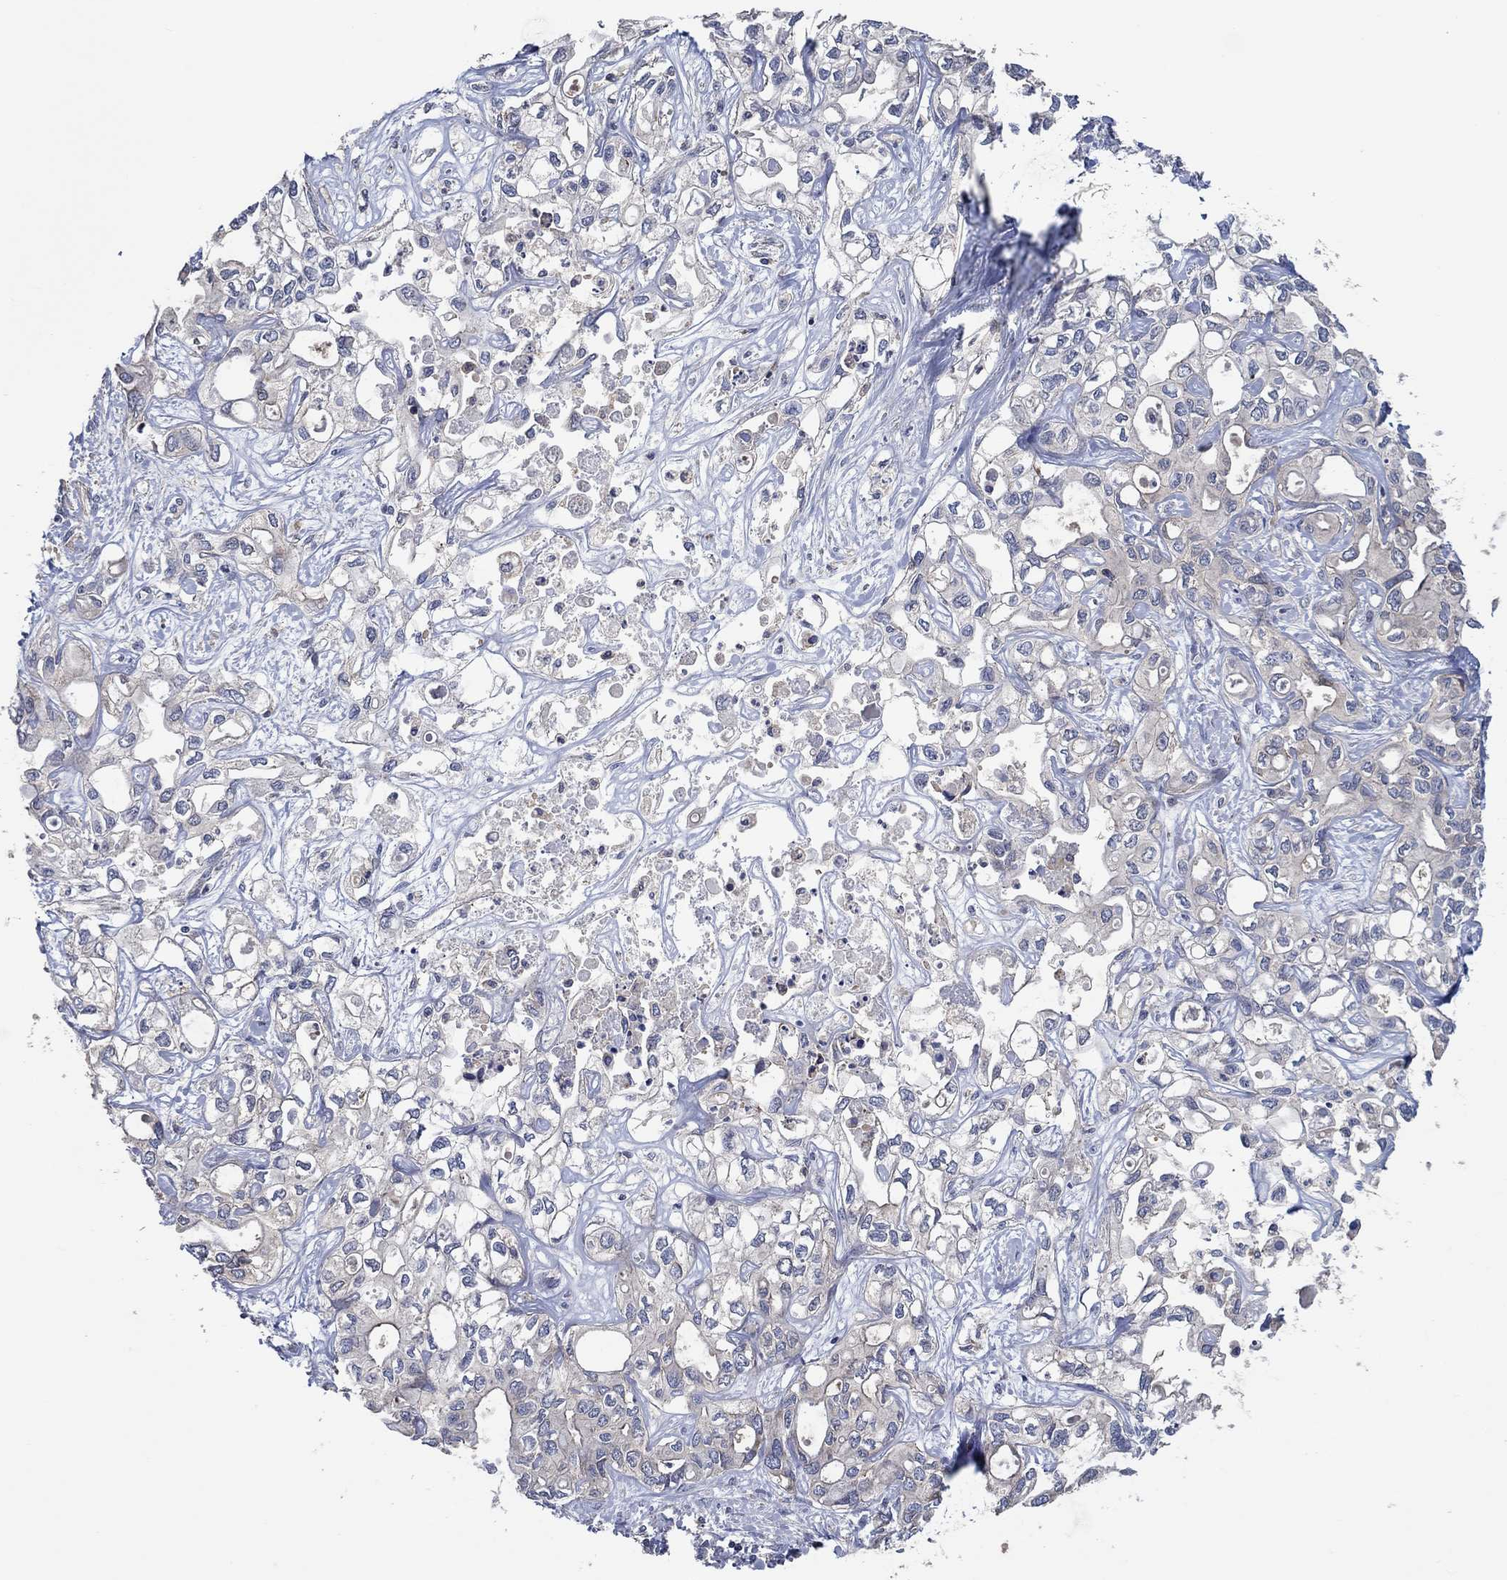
{"staining": {"intensity": "negative", "quantity": "none", "location": "none"}, "tissue": "liver cancer", "cell_type": "Tumor cells", "image_type": "cancer", "snomed": [{"axis": "morphology", "description": "Cholangiocarcinoma"}, {"axis": "topography", "description": "Liver"}], "caption": "Immunohistochemistry (IHC) micrograph of neoplastic tissue: liver cholangiocarcinoma stained with DAB shows no significant protein expression in tumor cells.", "gene": "TNFAIP8L3", "patient": {"sex": "female", "age": 64}}